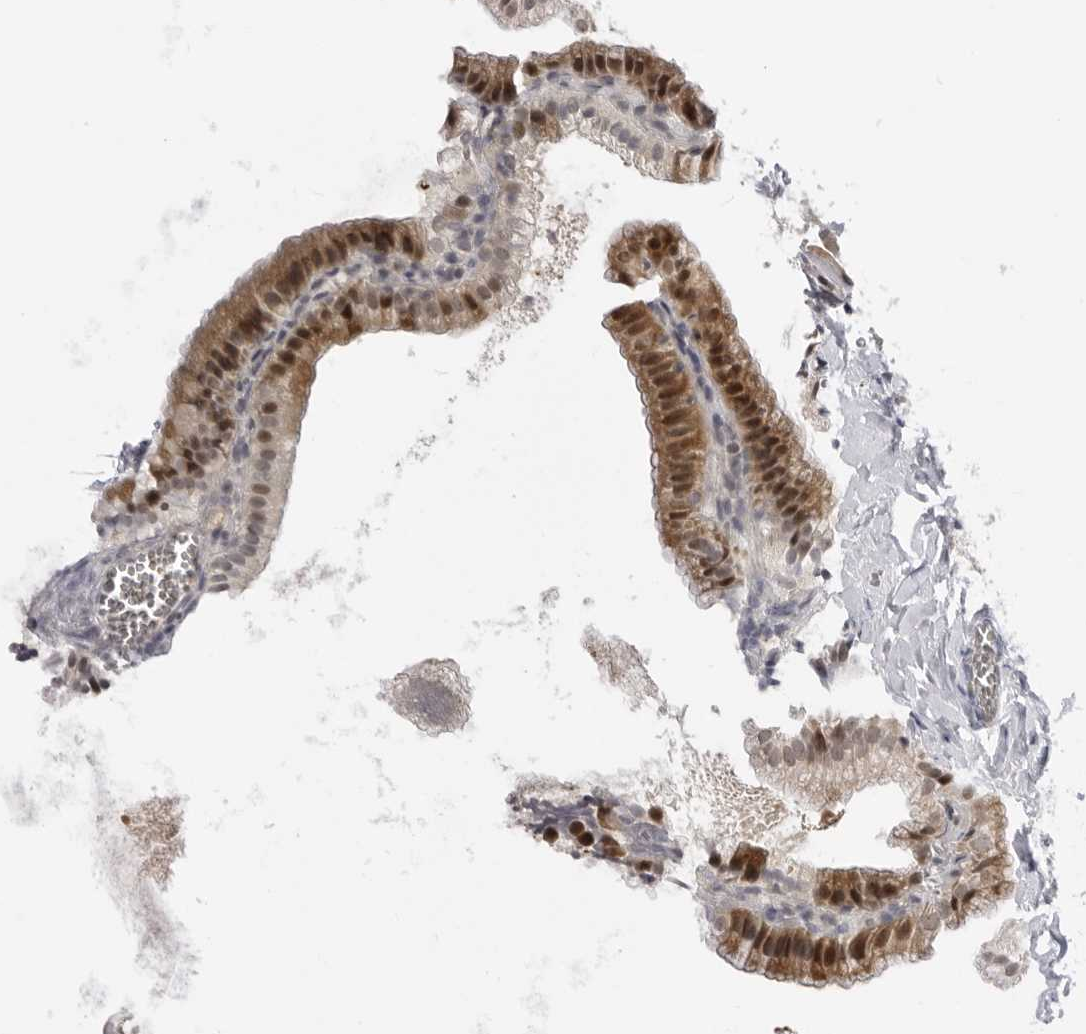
{"staining": {"intensity": "moderate", "quantity": ">75%", "location": "cytoplasmic/membranous,nuclear"}, "tissue": "gallbladder", "cell_type": "Glandular cells", "image_type": "normal", "snomed": [{"axis": "morphology", "description": "Normal tissue, NOS"}, {"axis": "topography", "description": "Gallbladder"}], "caption": "High-magnification brightfield microscopy of benign gallbladder stained with DAB (brown) and counterstained with hematoxylin (blue). glandular cells exhibit moderate cytoplasmic/membranous,nuclear positivity is present in approximately>75% of cells.", "gene": "ALPK2", "patient": {"sex": "male", "age": 38}}